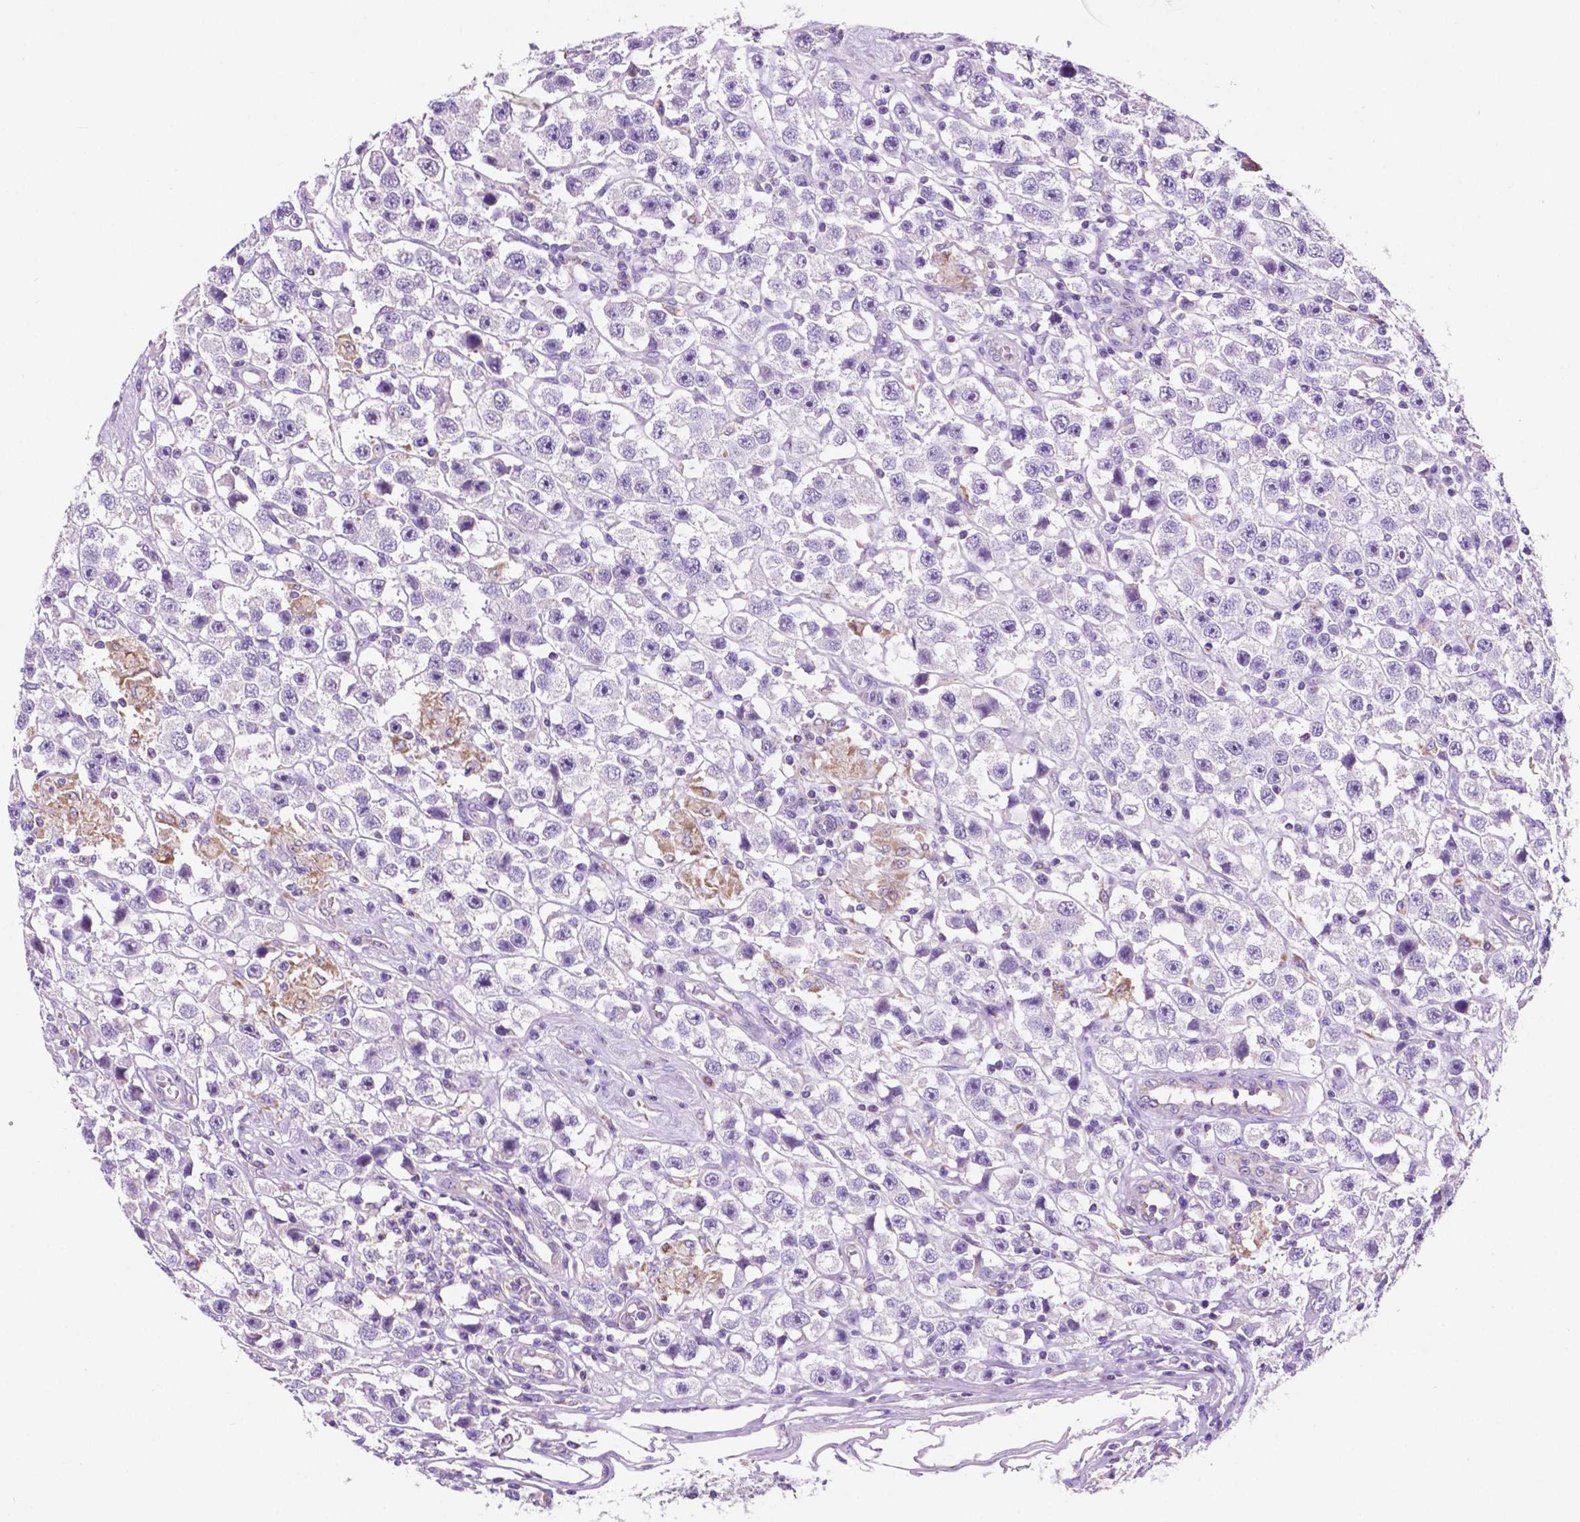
{"staining": {"intensity": "negative", "quantity": "none", "location": "none"}, "tissue": "testis cancer", "cell_type": "Tumor cells", "image_type": "cancer", "snomed": [{"axis": "morphology", "description": "Seminoma, NOS"}, {"axis": "topography", "description": "Testis"}], "caption": "Seminoma (testis) stained for a protein using immunohistochemistry (IHC) reveals no positivity tumor cells.", "gene": "TRPV5", "patient": {"sex": "male", "age": 45}}